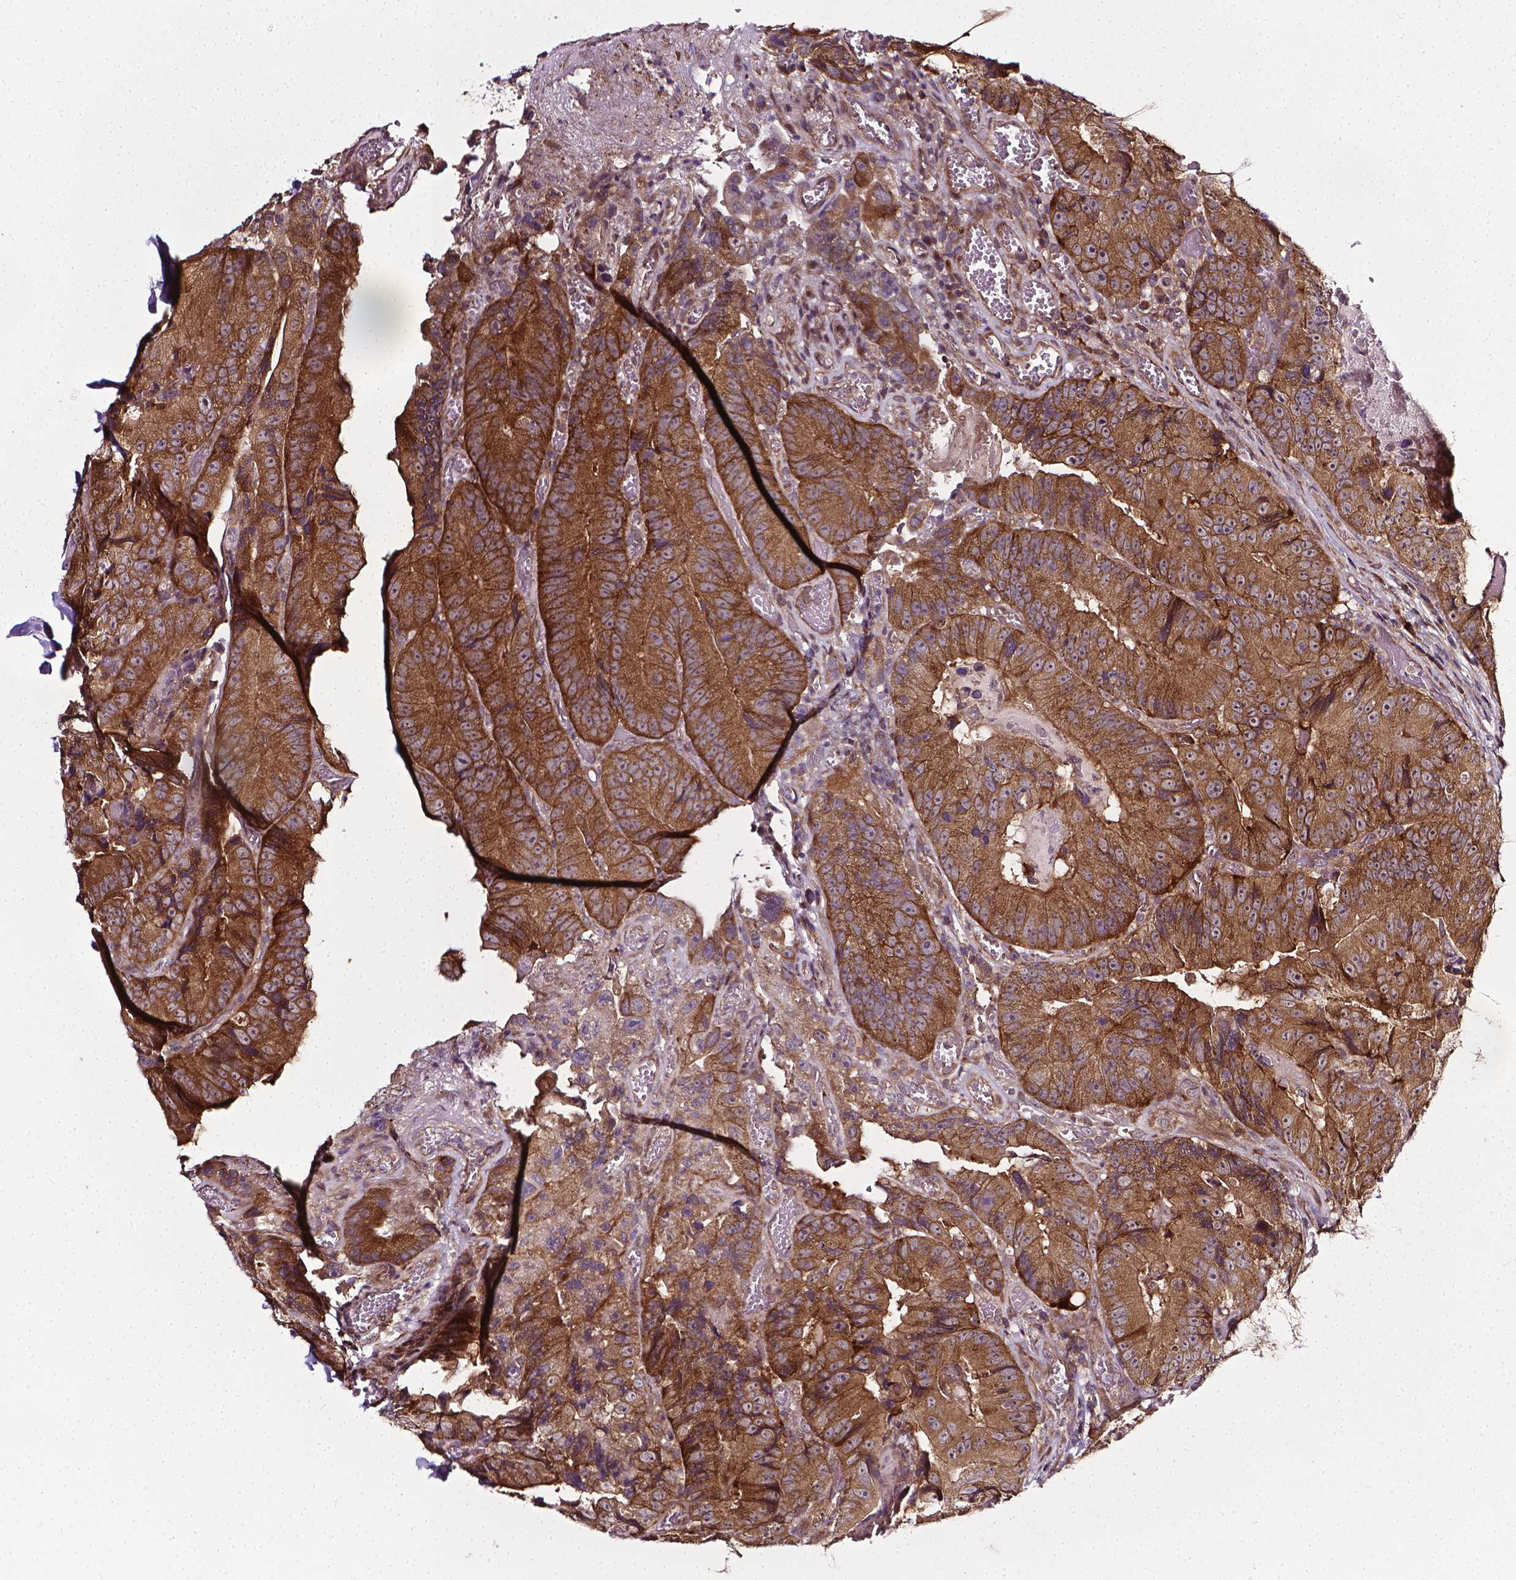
{"staining": {"intensity": "strong", "quantity": ">75%", "location": "cytoplasmic/membranous"}, "tissue": "colorectal cancer", "cell_type": "Tumor cells", "image_type": "cancer", "snomed": [{"axis": "morphology", "description": "Adenocarcinoma, NOS"}, {"axis": "topography", "description": "Colon"}], "caption": "This histopathology image displays colorectal cancer (adenocarcinoma) stained with immunohistochemistry to label a protein in brown. The cytoplasmic/membranous of tumor cells show strong positivity for the protein. Nuclei are counter-stained blue.", "gene": "PRAG1", "patient": {"sex": "female", "age": 86}}